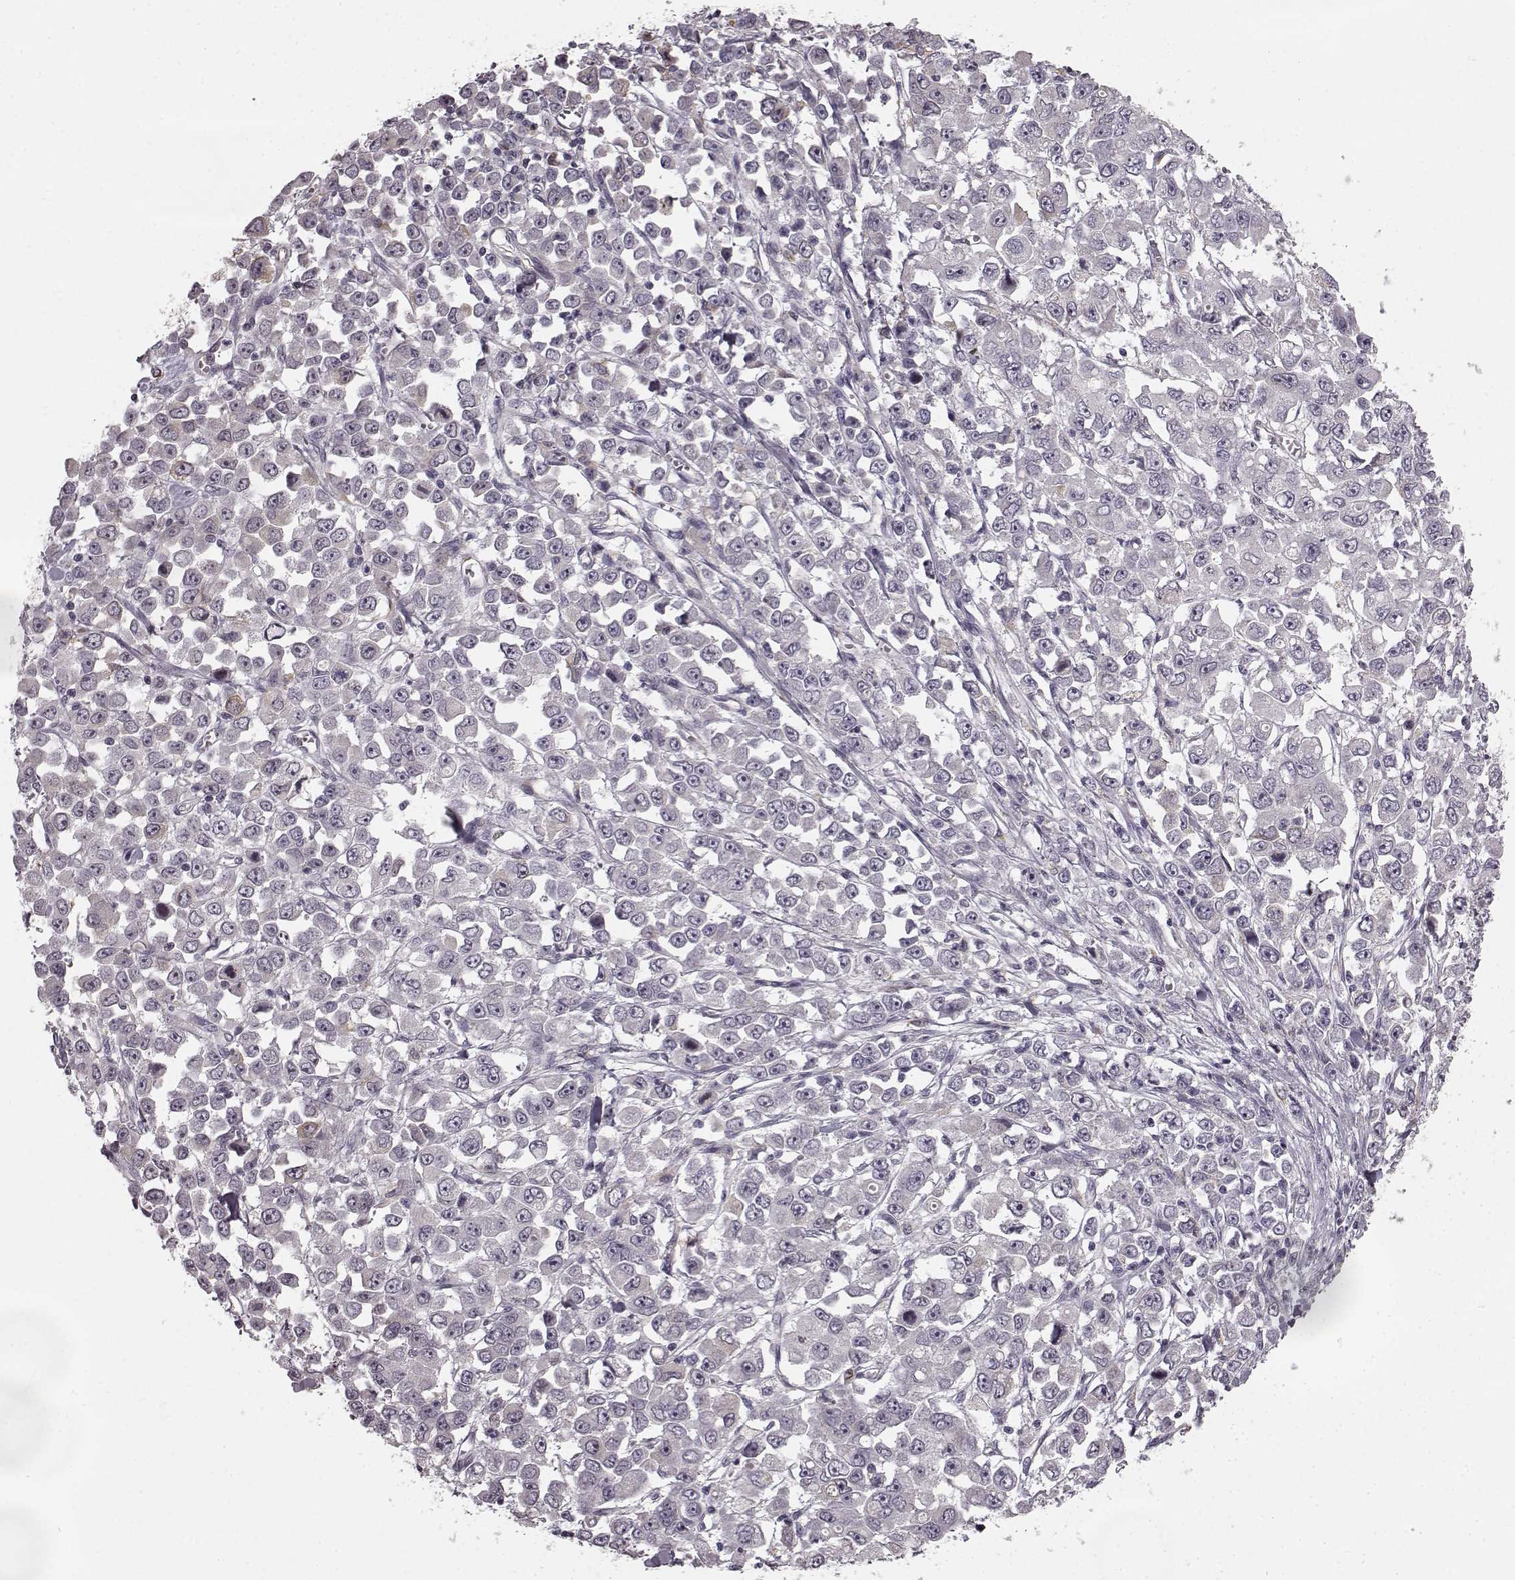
{"staining": {"intensity": "negative", "quantity": "none", "location": "none"}, "tissue": "stomach cancer", "cell_type": "Tumor cells", "image_type": "cancer", "snomed": [{"axis": "morphology", "description": "Adenocarcinoma, NOS"}, {"axis": "topography", "description": "Stomach, upper"}], "caption": "The photomicrograph shows no significant expression in tumor cells of stomach cancer. (IHC, brightfield microscopy, high magnification).", "gene": "HMMR", "patient": {"sex": "male", "age": 70}}